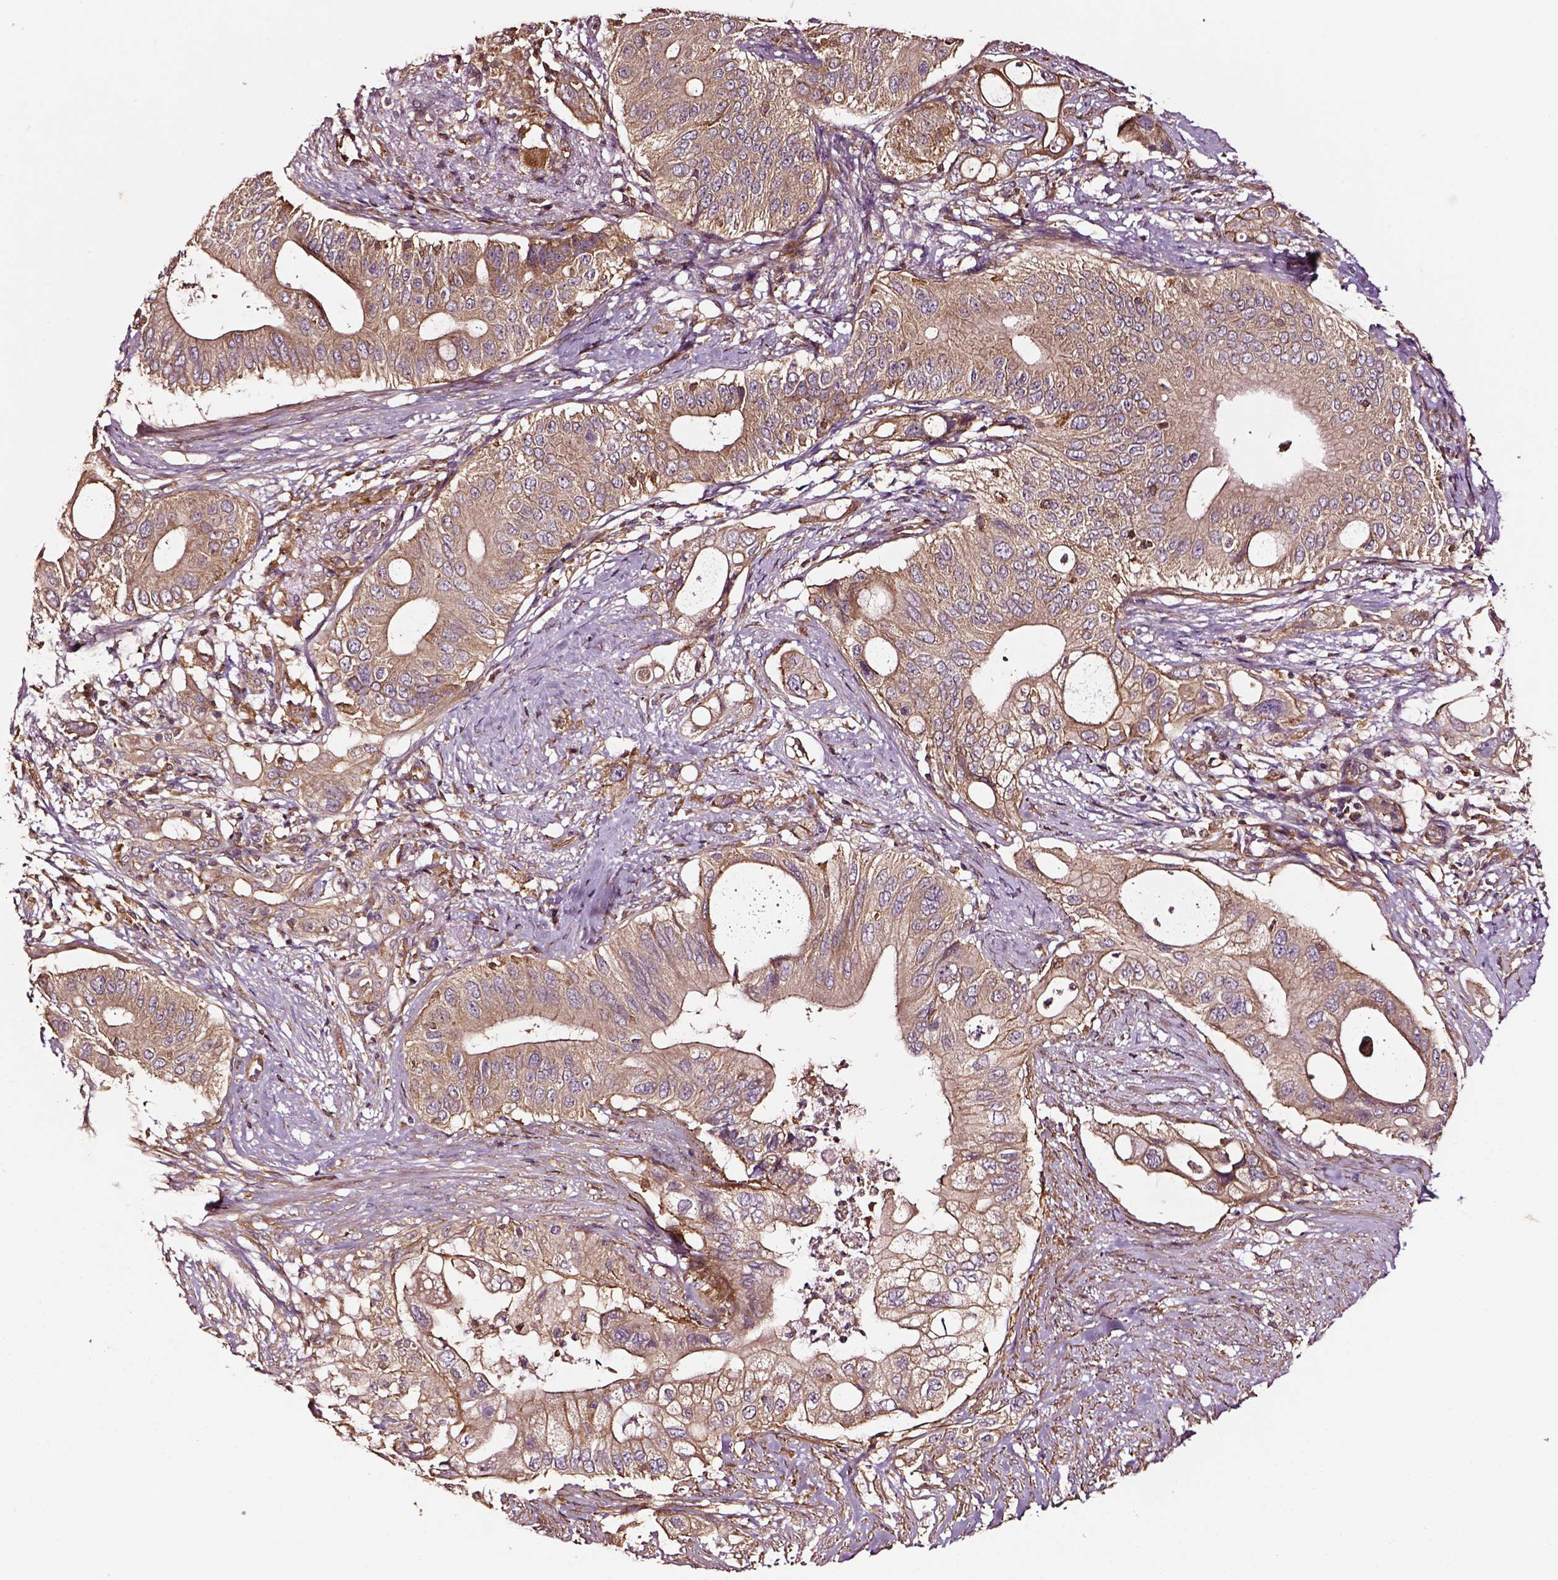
{"staining": {"intensity": "moderate", "quantity": ">75%", "location": "cytoplasmic/membranous"}, "tissue": "pancreatic cancer", "cell_type": "Tumor cells", "image_type": "cancer", "snomed": [{"axis": "morphology", "description": "Adenocarcinoma, NOS"}, {"axis": "topography", "description": "Pancreas"}], "caption": "Pancreatic cancer was stained to show a protein in brown. There is medium levels of moderate cytoplasmic/membranous staining in approximately >75% of tumor cells. (IHC, brightfield microscopy, high magnification).", "gene": "RASSF5", "patient": {"sex": "female", "age": 72}}